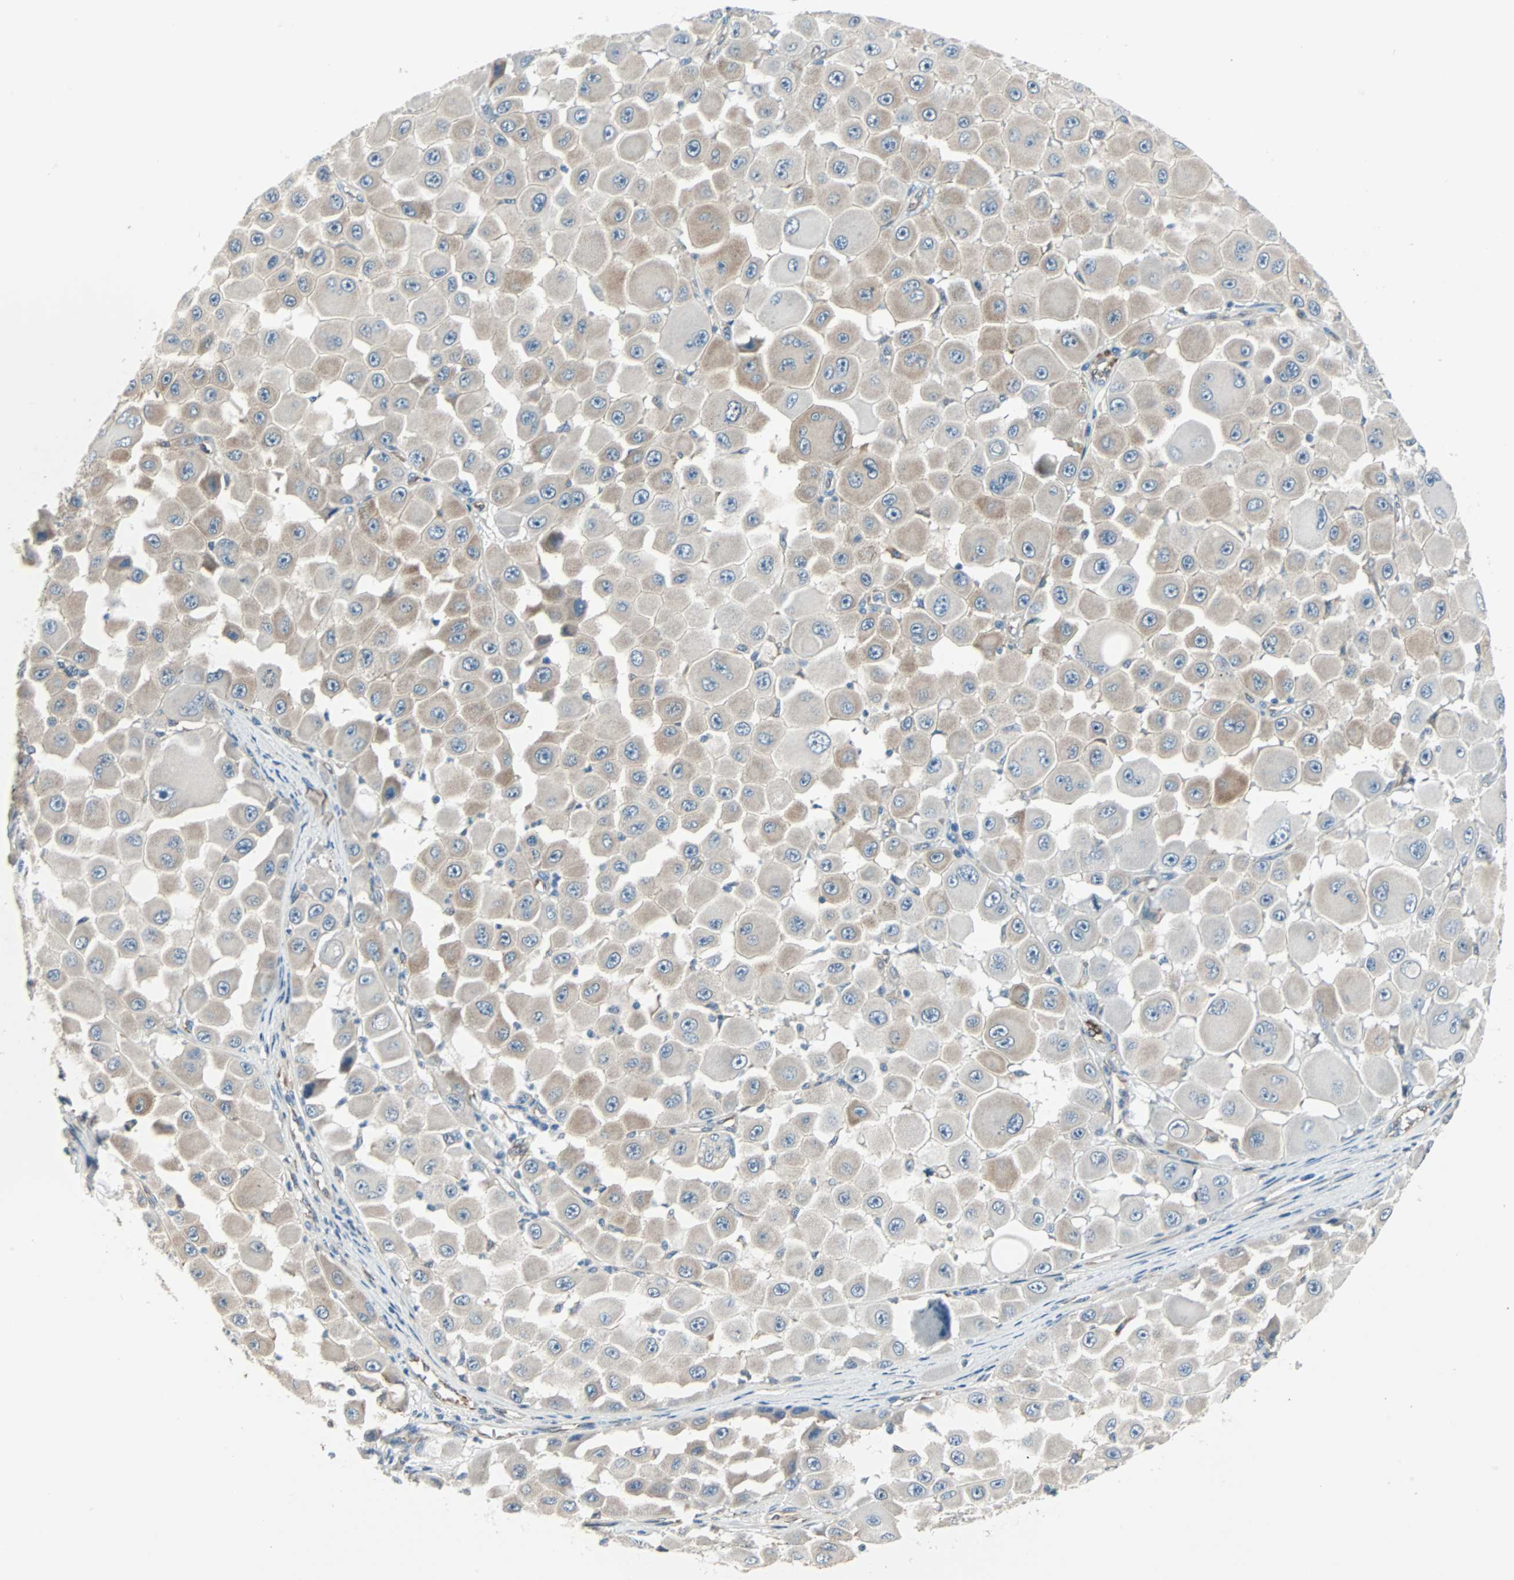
{"staining": {"intensity": "moderate", "quantity": "25%-75%", "location": "cytoplasmic/membranous"}, "tissue": "melanoma", "cell_type": "Tumor cells", "image_type": "cancer", "snomed": [{"axis": "morphology", "description": "Malignant melanoma, NOS"}, {"axis": "topography", "description": "Skin"}], "caption": "High-power microscopy captured an immunohistochemistry (IHC) histopathology image of malignant melanoma, revealing moderate cytoplasmic/membranous expression in approximately 25%-75% of tumor cells.", "gene": "SWAP70", "patient": {"sex": "female", "age": 81}}